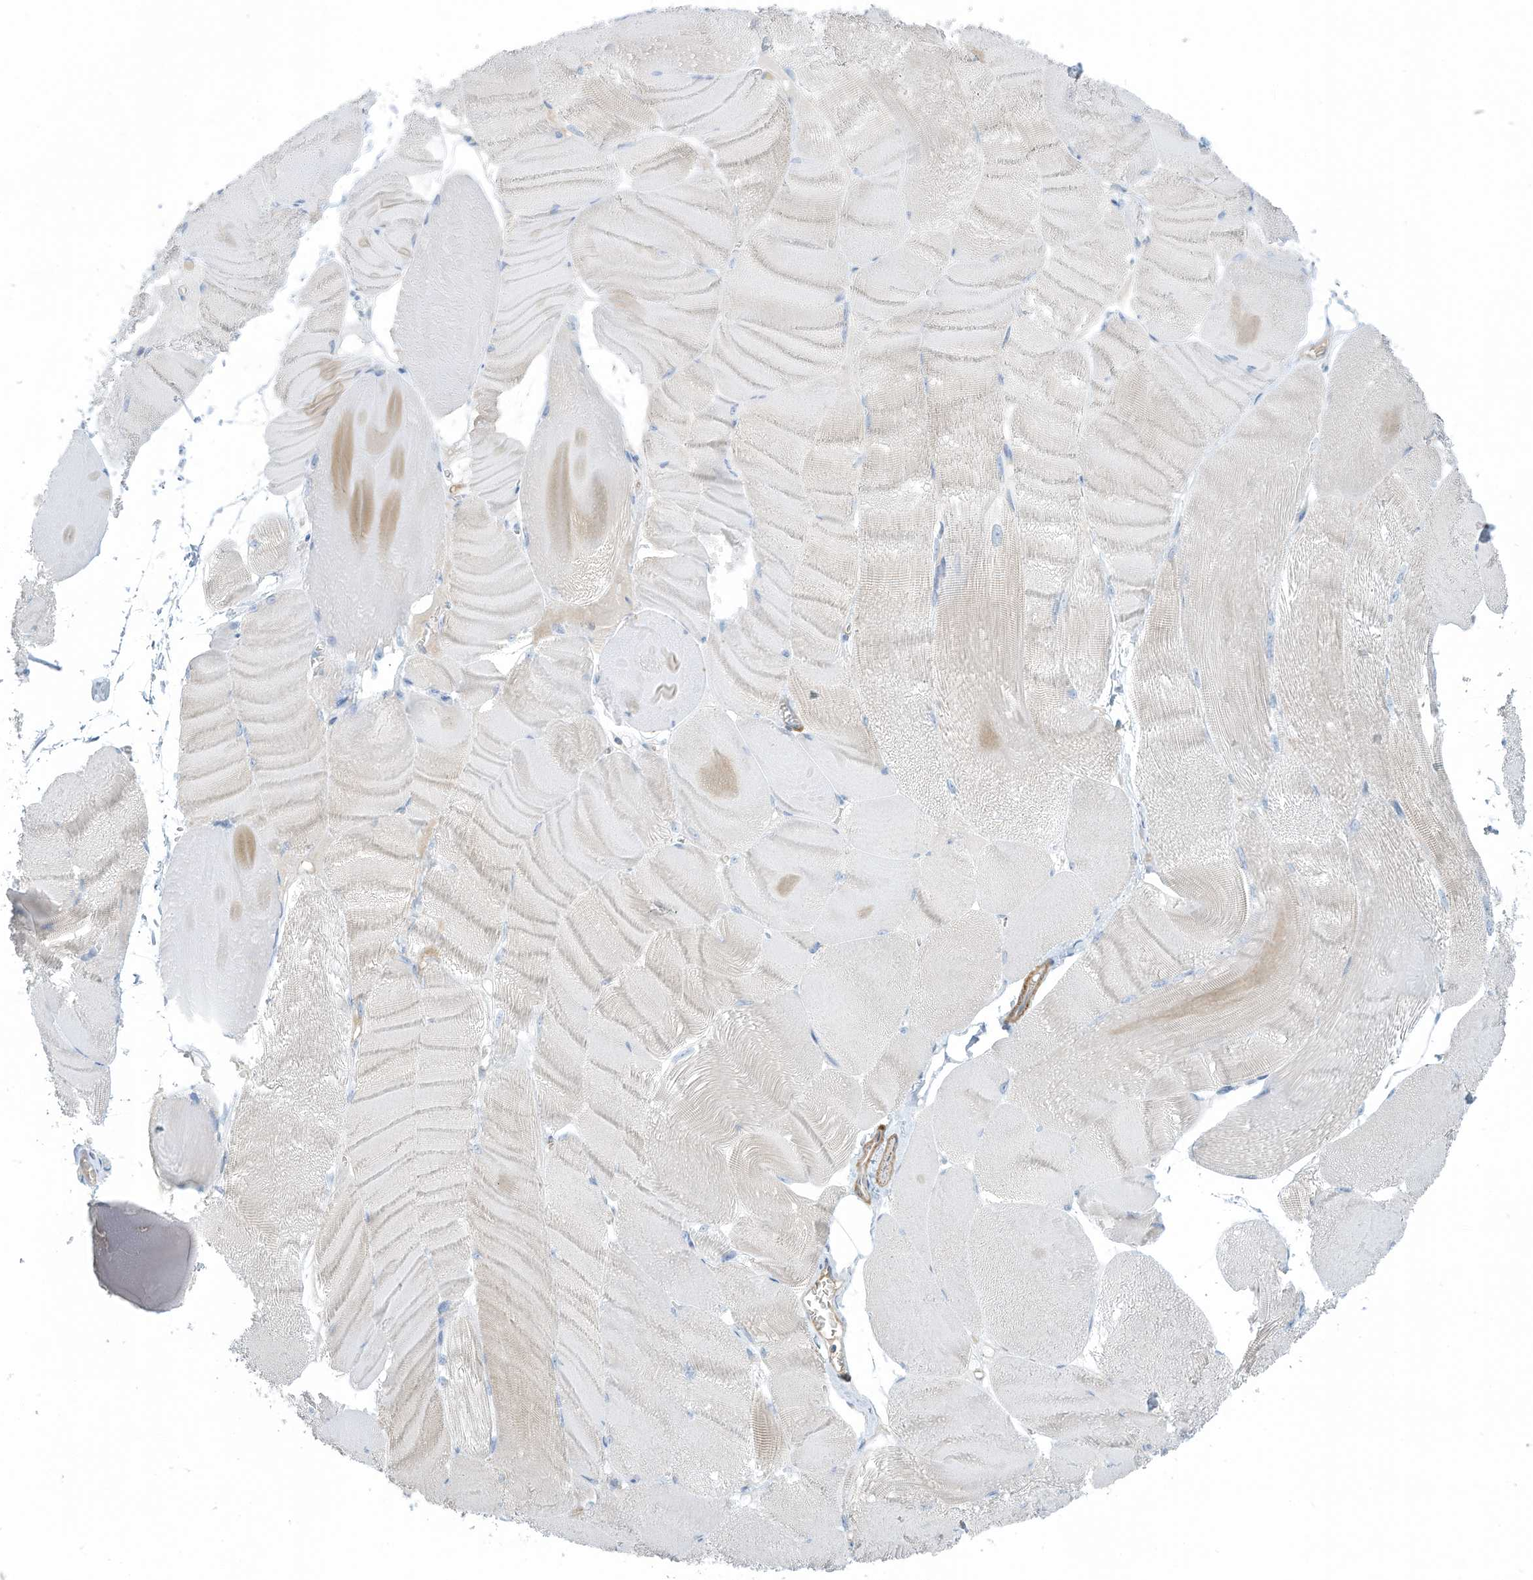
{"staining": {"intensity": "weak", "quantity": "<25%", "location": "cytoplasmic/membranous"}, "tissue": "skeletal muscle", "cell_type": "Myocytes", "image_type": "normal", "snomed": [{"axis": "morphology", "description": "Normal tissue, NOS"}, {"axis": "morphology", "description": "Basal cell carcinoma"}, {"axis": "topography", "description": "Skeletal muscle"}], "caption": "This is an immunohistochemistry micrograph of unremarkable skeletal muscle. There is no staining in myocytes.", "gene": "ZNF846", "patient": {"sex": "female", "age": 64}}